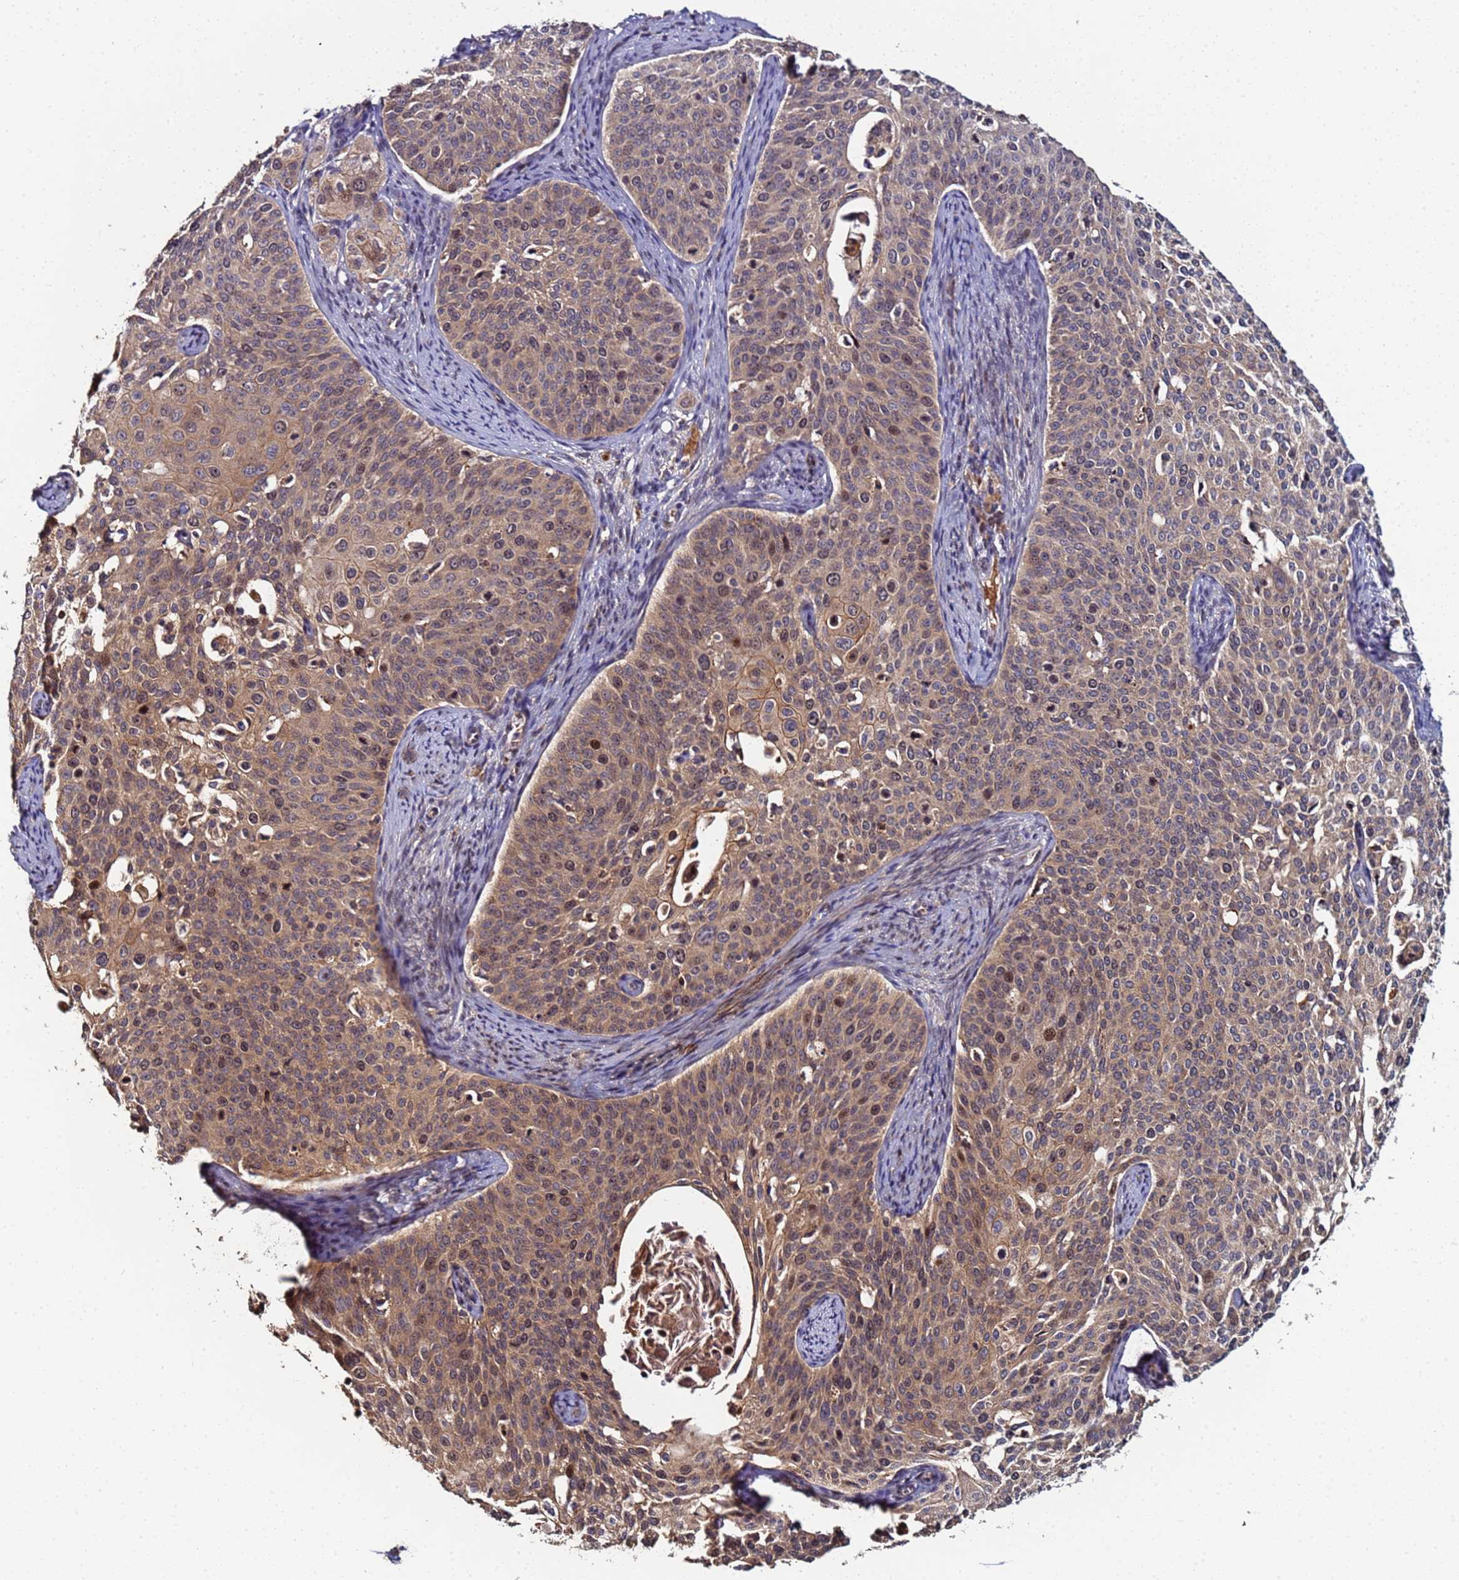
{"staining": {"intensity": "moderate", "quantity": "25%-75%", "location": "cytoplasmic/membranous,nuclear"}, "tissue": "cervical cancer", "cell_type": "Tumor cells", "image_type": "cancer", "snomed": [{"axis": "morphology", "description": "Squamous cell carcinoma, NOS"}, {"axis": "topography", "description": "Cervix"}], "caption": "Cervical squamous cell carcinoma was stained to show a protein in brown. There is medium levels of moderate cytoplasmic/membranous and nuclear positivity in about 25%-75% of tumor cells. Ihc stains the protein in brown and the nuclei are stained blue.", "gene": "OSER1", "patient": {"sex": "female", "age": 44}}